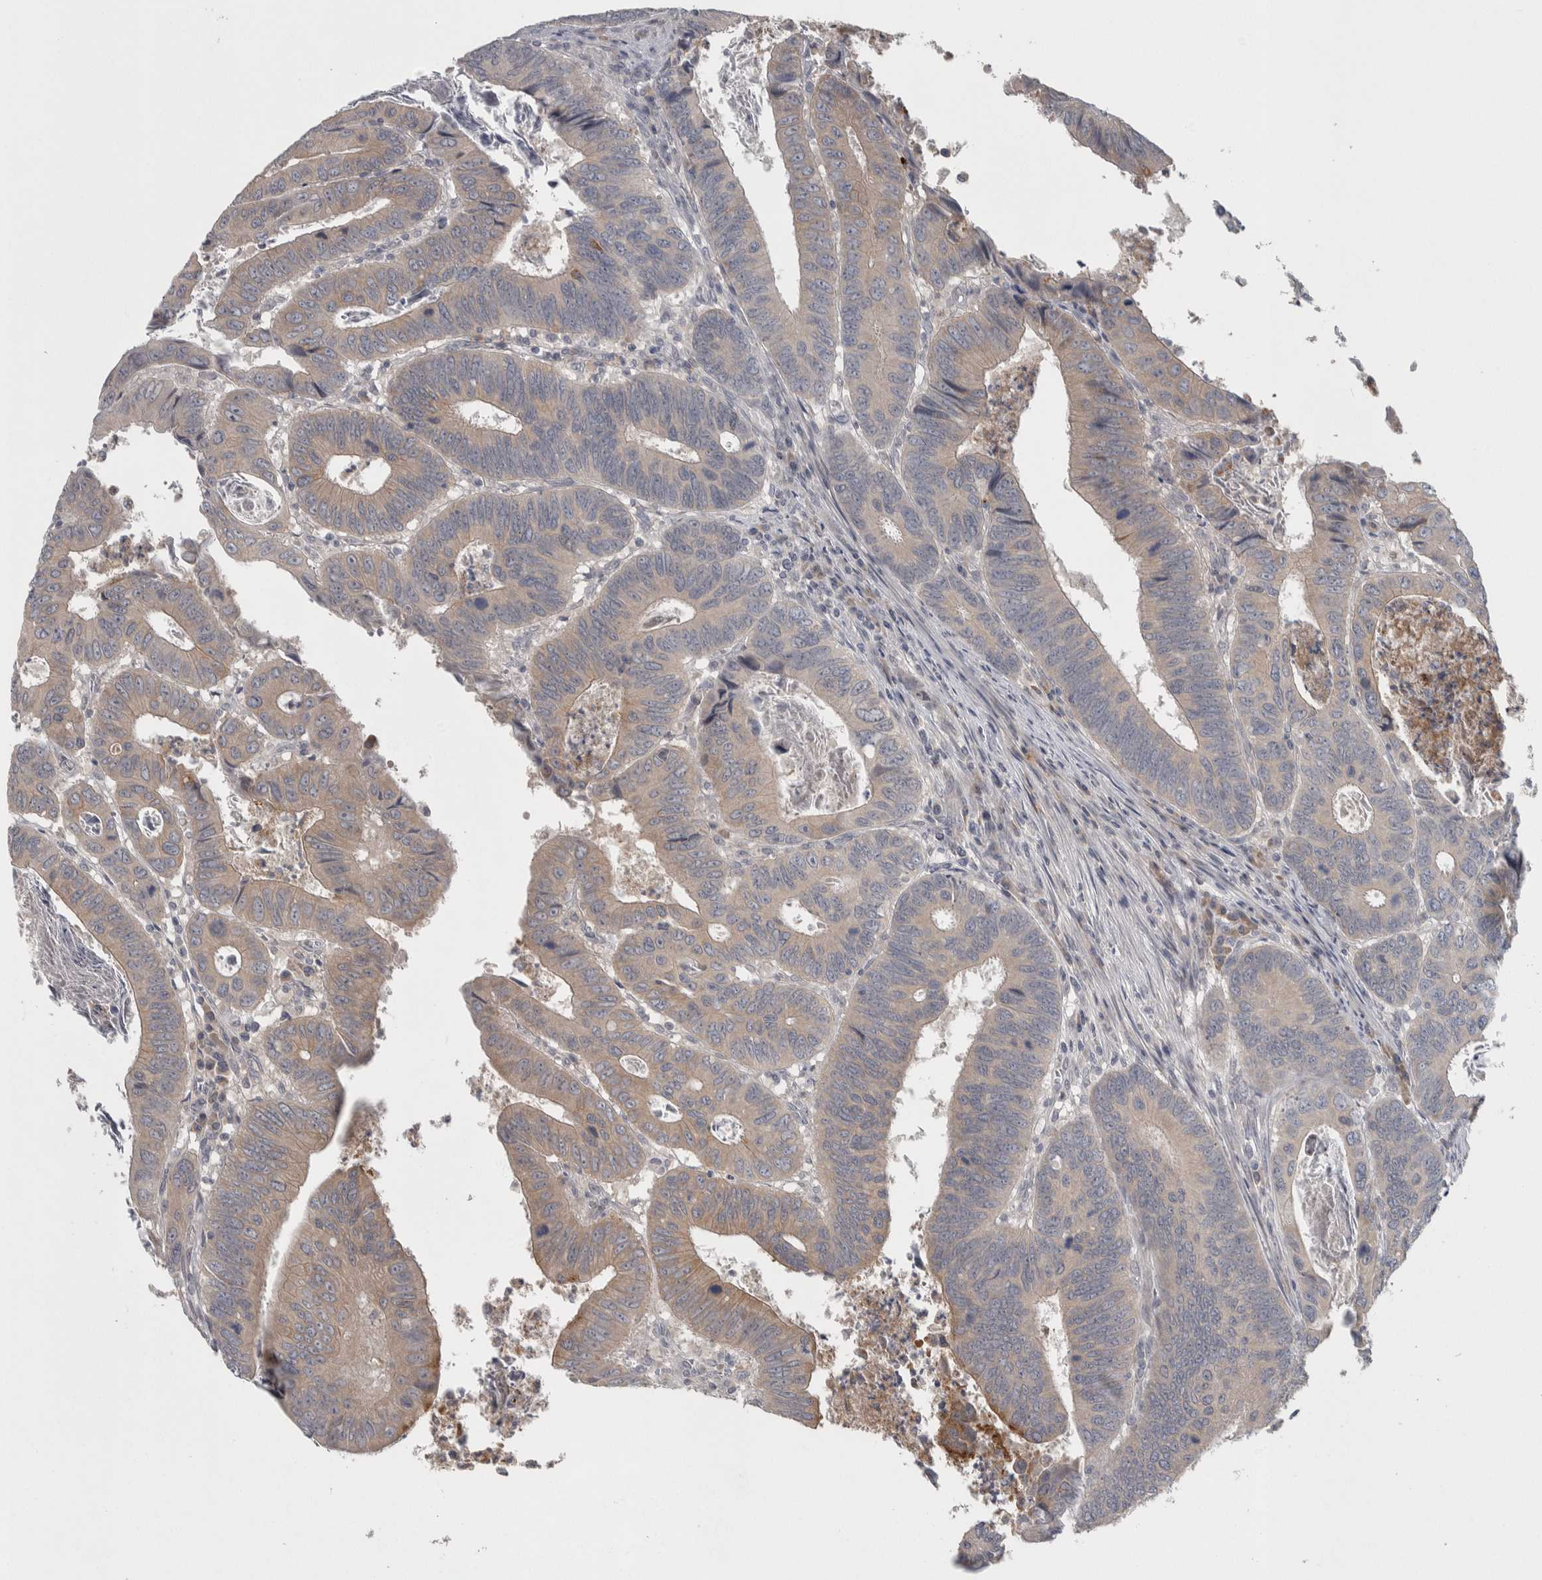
{"staining": {"intensity": "weak", "quantity": "25%-75%", "location": "cytoplasmic/membranous"}, "tissue": "colorectal cancer", "cell_type": "Tumor cells", "image_type": "cancer", "snomed": [{"axis": "morphology", "description": "Adenocarcinoma, NOS"}, {"axis": "topography", "description": "Colon"}], "caption": "Immunohistochemical staining of human adenocarcinoma (colorectal) reveals weak cytoplasmic/membranous protein positivity in about 25%-75% of tumor cells.", "gene": "SRP68", "patient": {"sex": "male", "age": 72}}